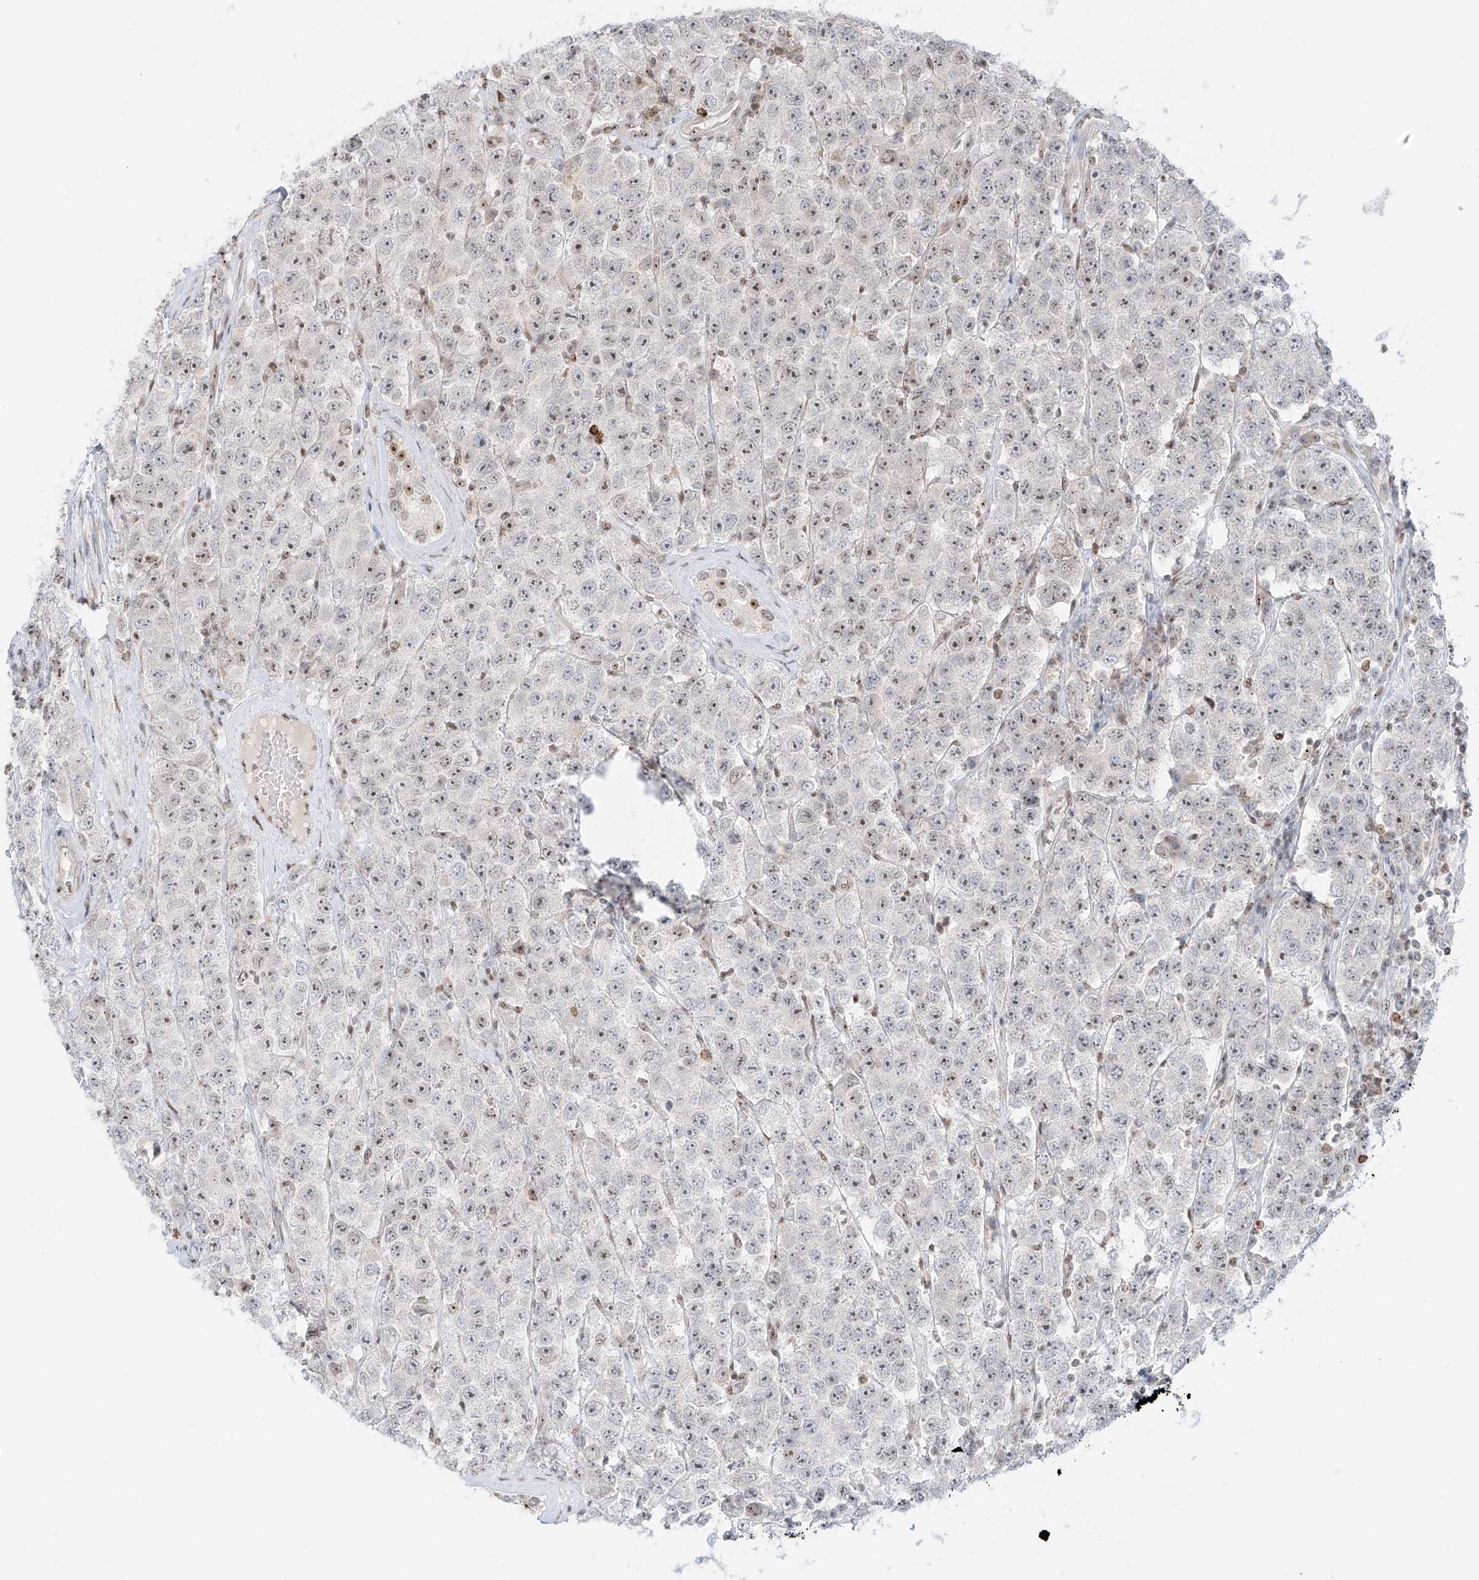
{"staining": {"intensity": "moderate", "quantity": ">75%", "location": "nuclear"}, "tissue": "testis cancer", "cell_type": "Tumor cells", "image_type": "cancer", "snomed": [{"axis": "morphology", "description": "Seminoma, NOS"}, {"axis": "topography", "description": "Testis"}], "caption": "IHC of human testis seminoma reveals medium levels of moderate nuclear staining in approximately >75% of tumor cells.", "gene": "ZNF512", "patient": {"sex": "male", "age": 28}}